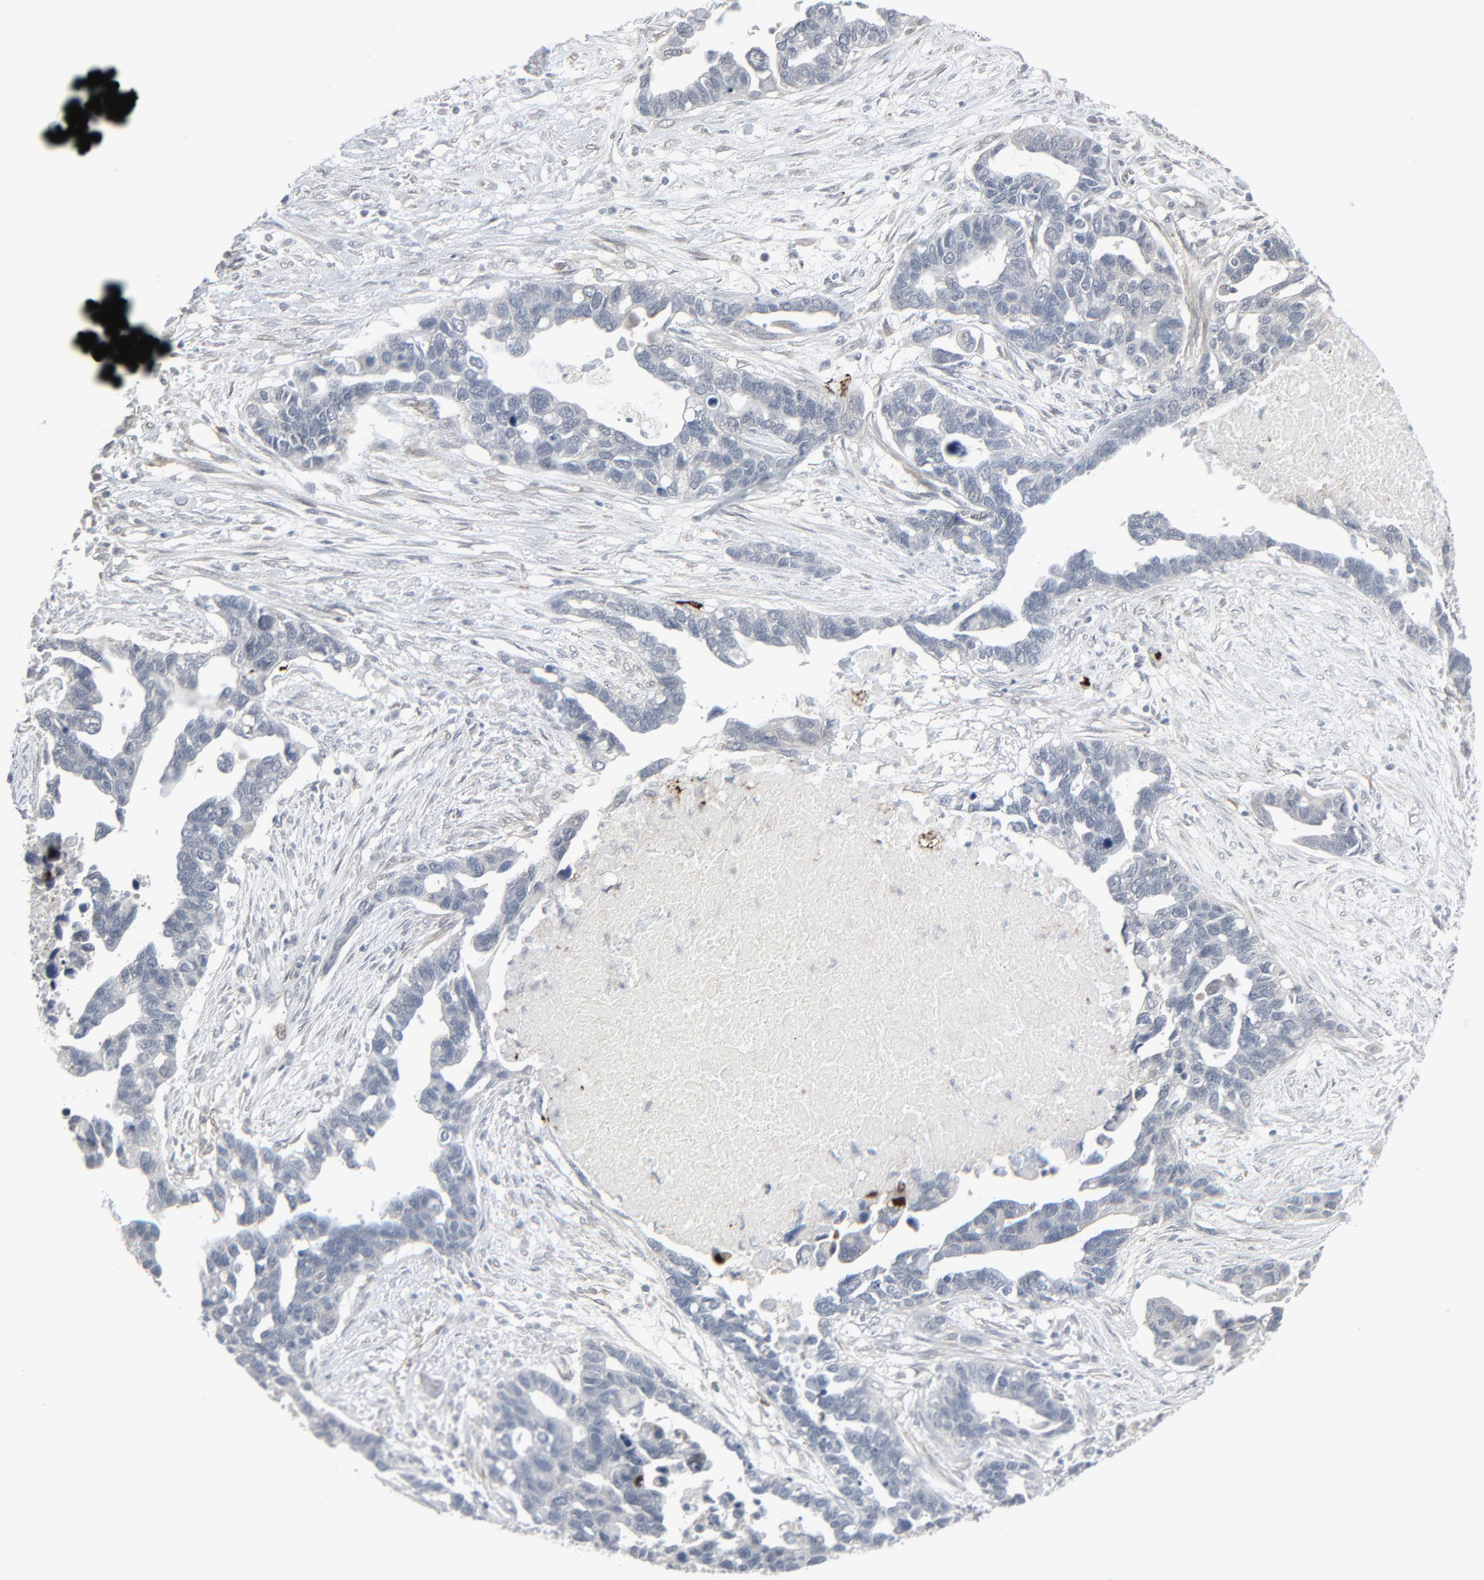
{"staining": {"intensity": "negative", "quantity": "none", "location": "none"}, "tissue": "ovarian cancer", "cell_type": "Tumor cells", "image_type": "cancer", "snomed": [{"axis": "morphology", "description": "Cystadenocarcinoma, serous, NOS"}, {"axis": "topography", "description": "Ovary"}], "caption": "The IHC histopathology image has no significant staining in tumor cells of ovarian cancer (serous cystadenocarcinoma) tissue.", "gene": "NEUROD1", "patient": {"sex": "female", "age": 54}}